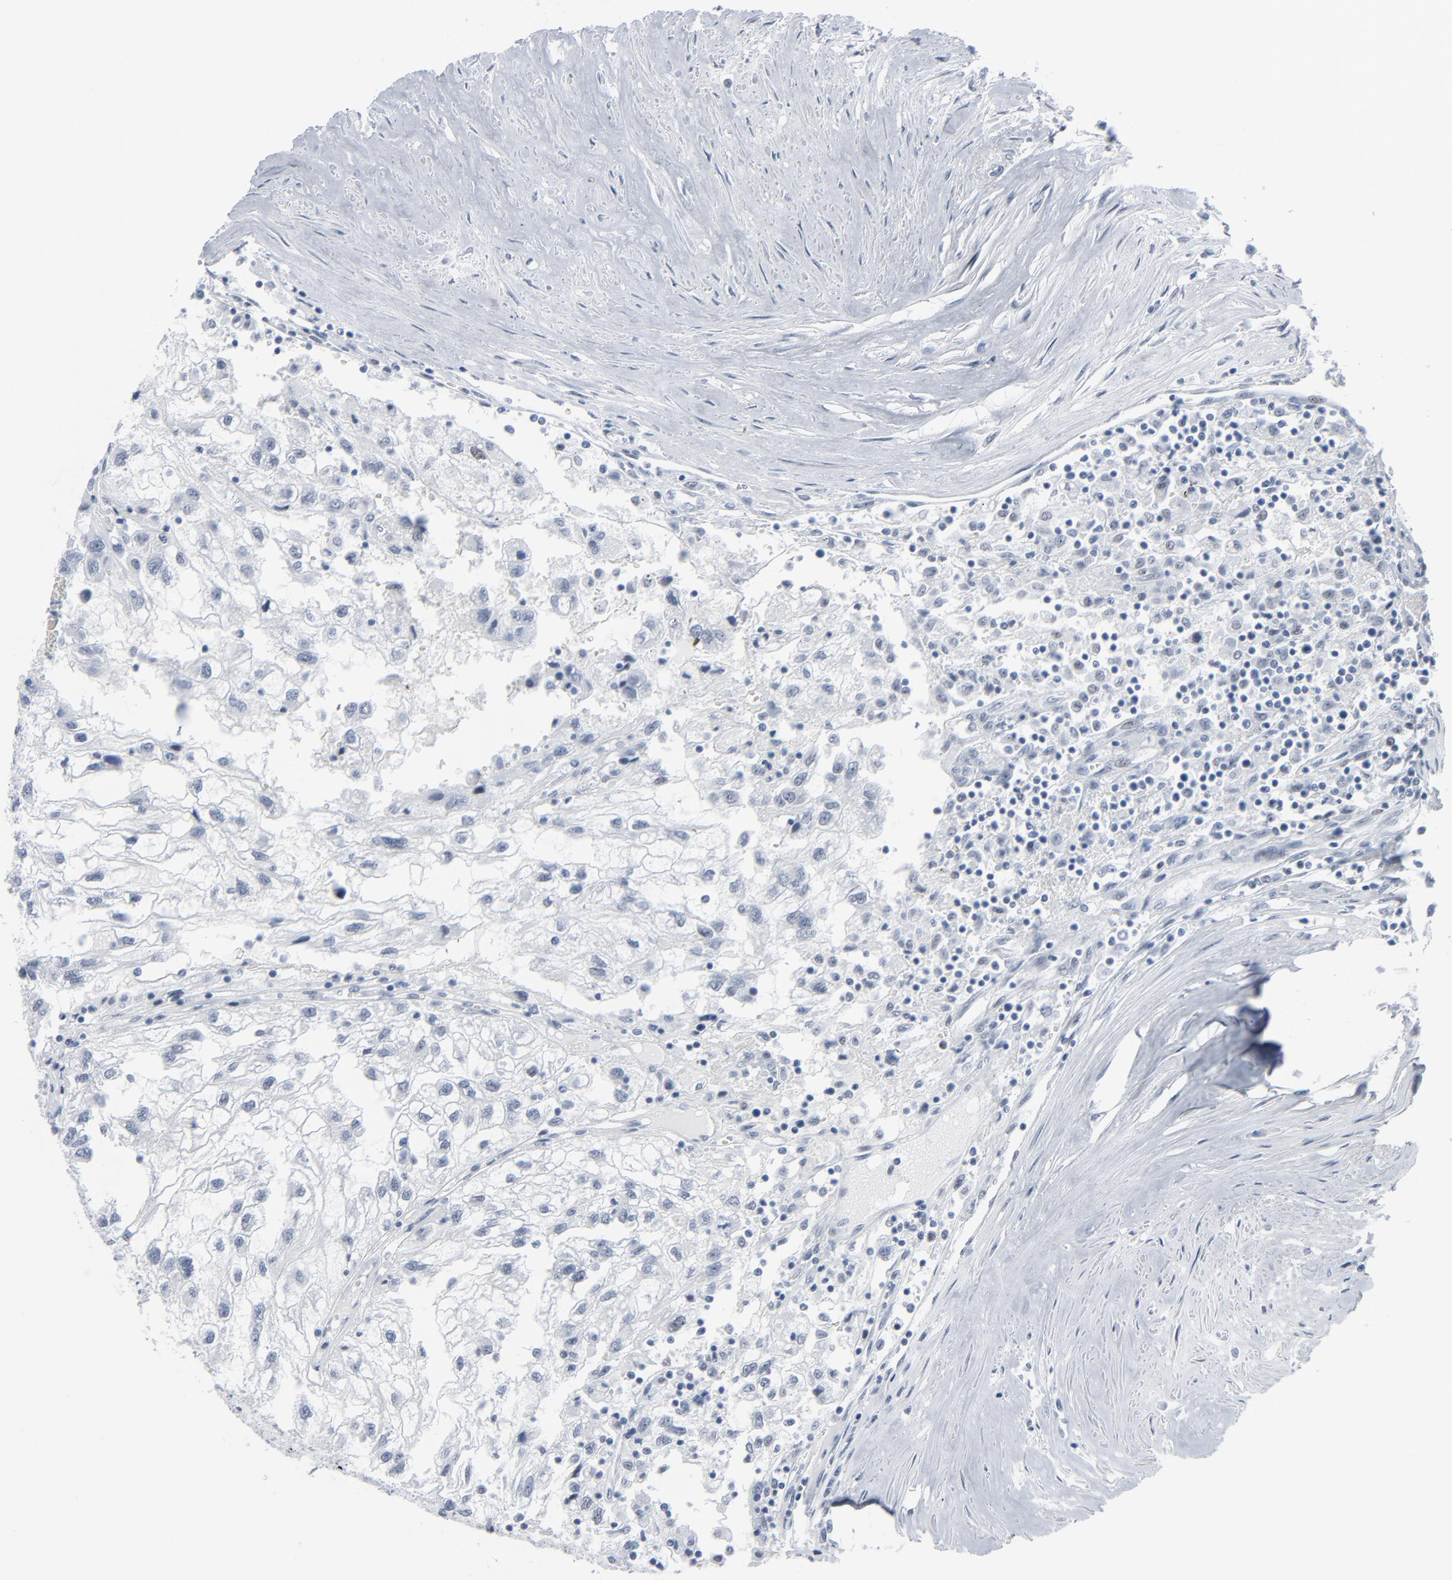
{"staining": {"intensity": "negative", "quantity": "none", "location": "none"}, "tissue": "renal cancer", "cell_type": "Tumor cells", "image_type": "cancer", "snomed": [{"axis": "morphology", "description": "Normal tissue, NOS"}, {"axis": "morphology", "description": "Adenocarcinoma, NOS"}, {"axis": "topography", "description": "Kidney"}], "caption": "DAB immunohistochemical staining of human adenocarcinoma (renal) reveals no significant expression in tumor cells.", "gene": "SIRT1", "patient": {"sex": "male", "age": 71}}